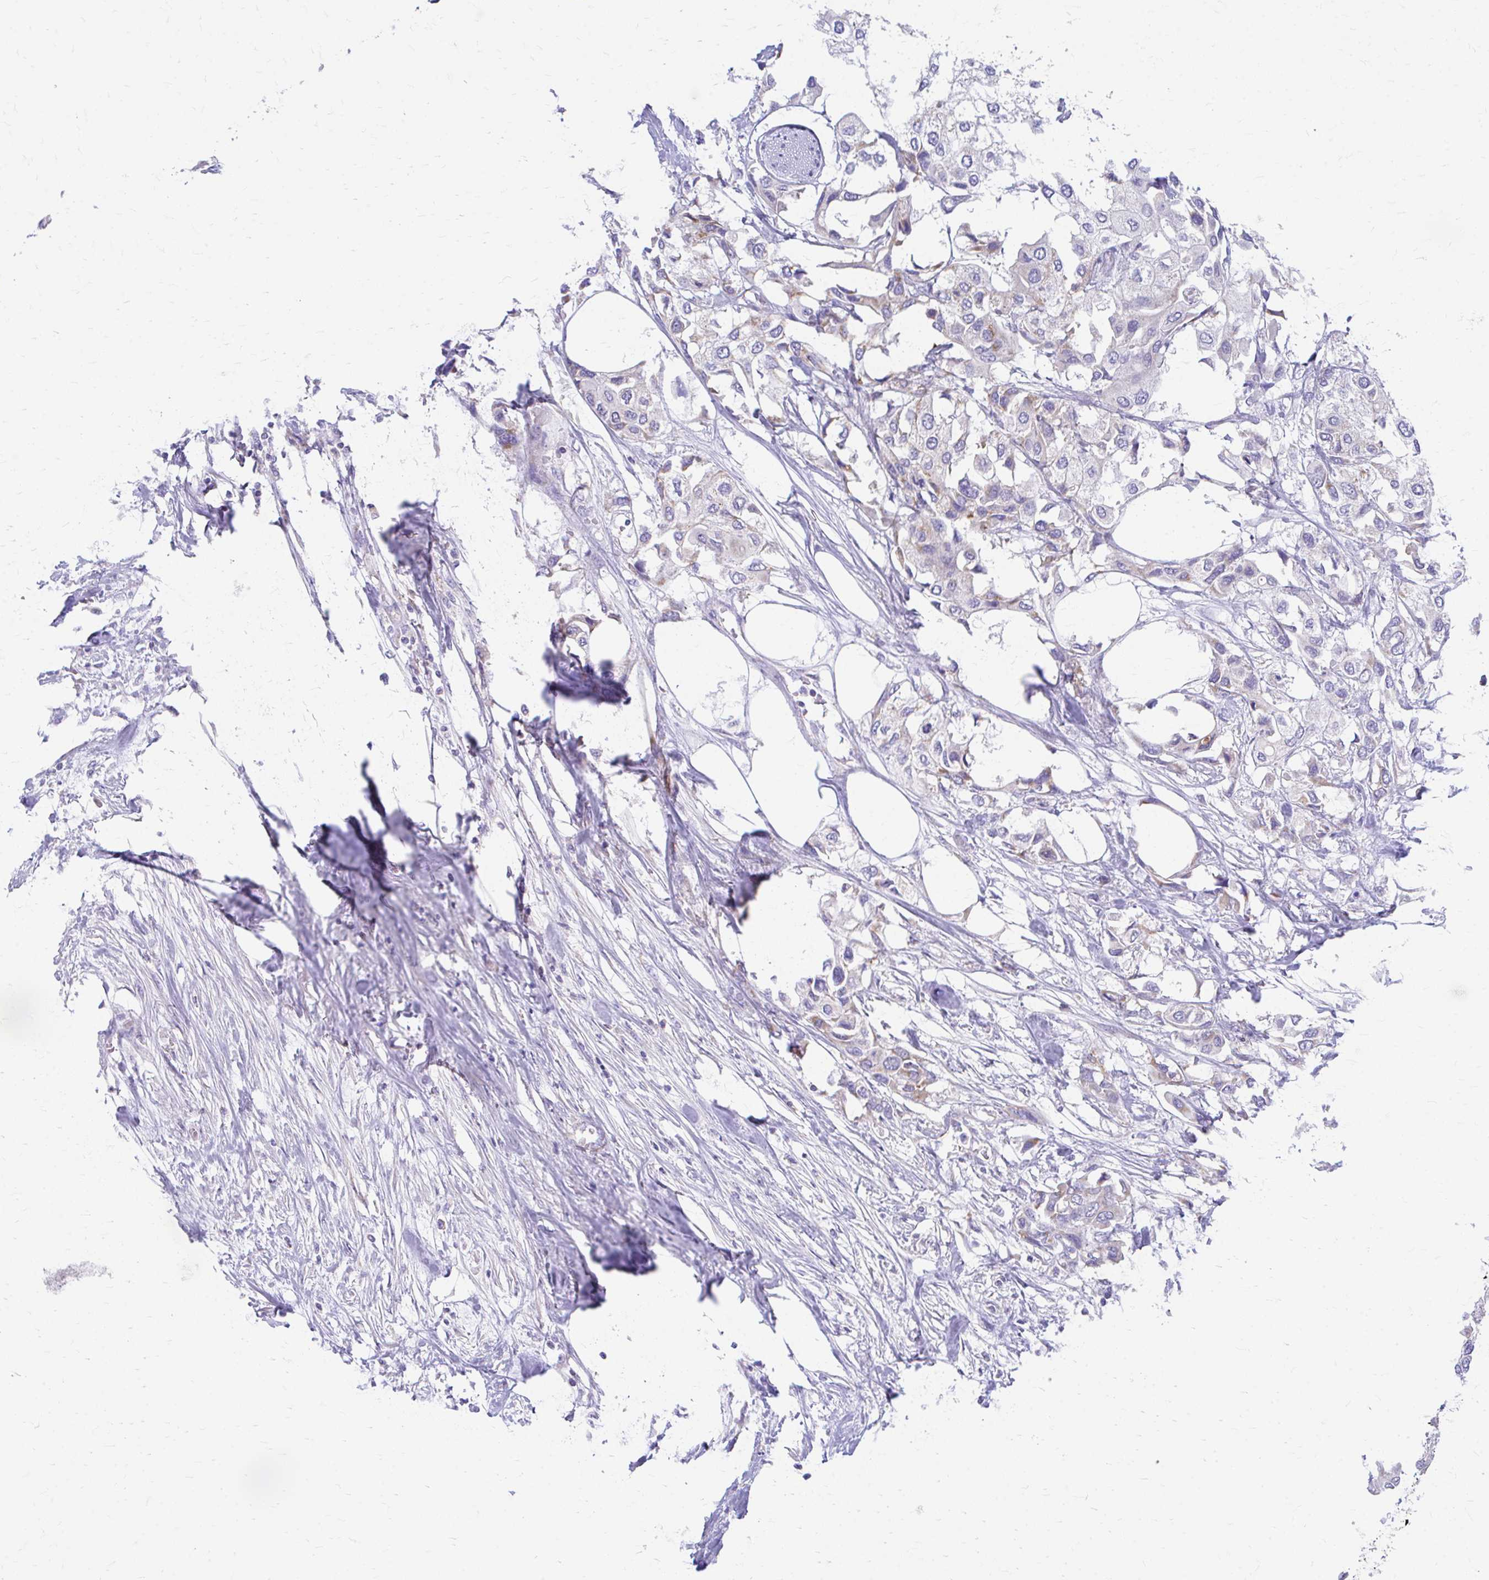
{"staining": {"intensity": "weak", "quantity": "<25%", "location": "cytoplasmic/membranous"}, "tissue": "urothelial cancer", "cell_type": "Tumor cells", "image_type": "cancer", "snomed": [{"axis": "morphology", "description": "Urothelial carcinoma, High grade"}, {"axis": "topography", "description": "Urinary bladder"}], "caption": "IHC histopathology image of neoplastic tissue: human urothelial cancer stained with DAB (3,3'-diaminobenzidine) exhibits no significant protein positivity in tumor cells.", "gene": "MRPL19", "patient": {"sex": "male", "age": 64}}